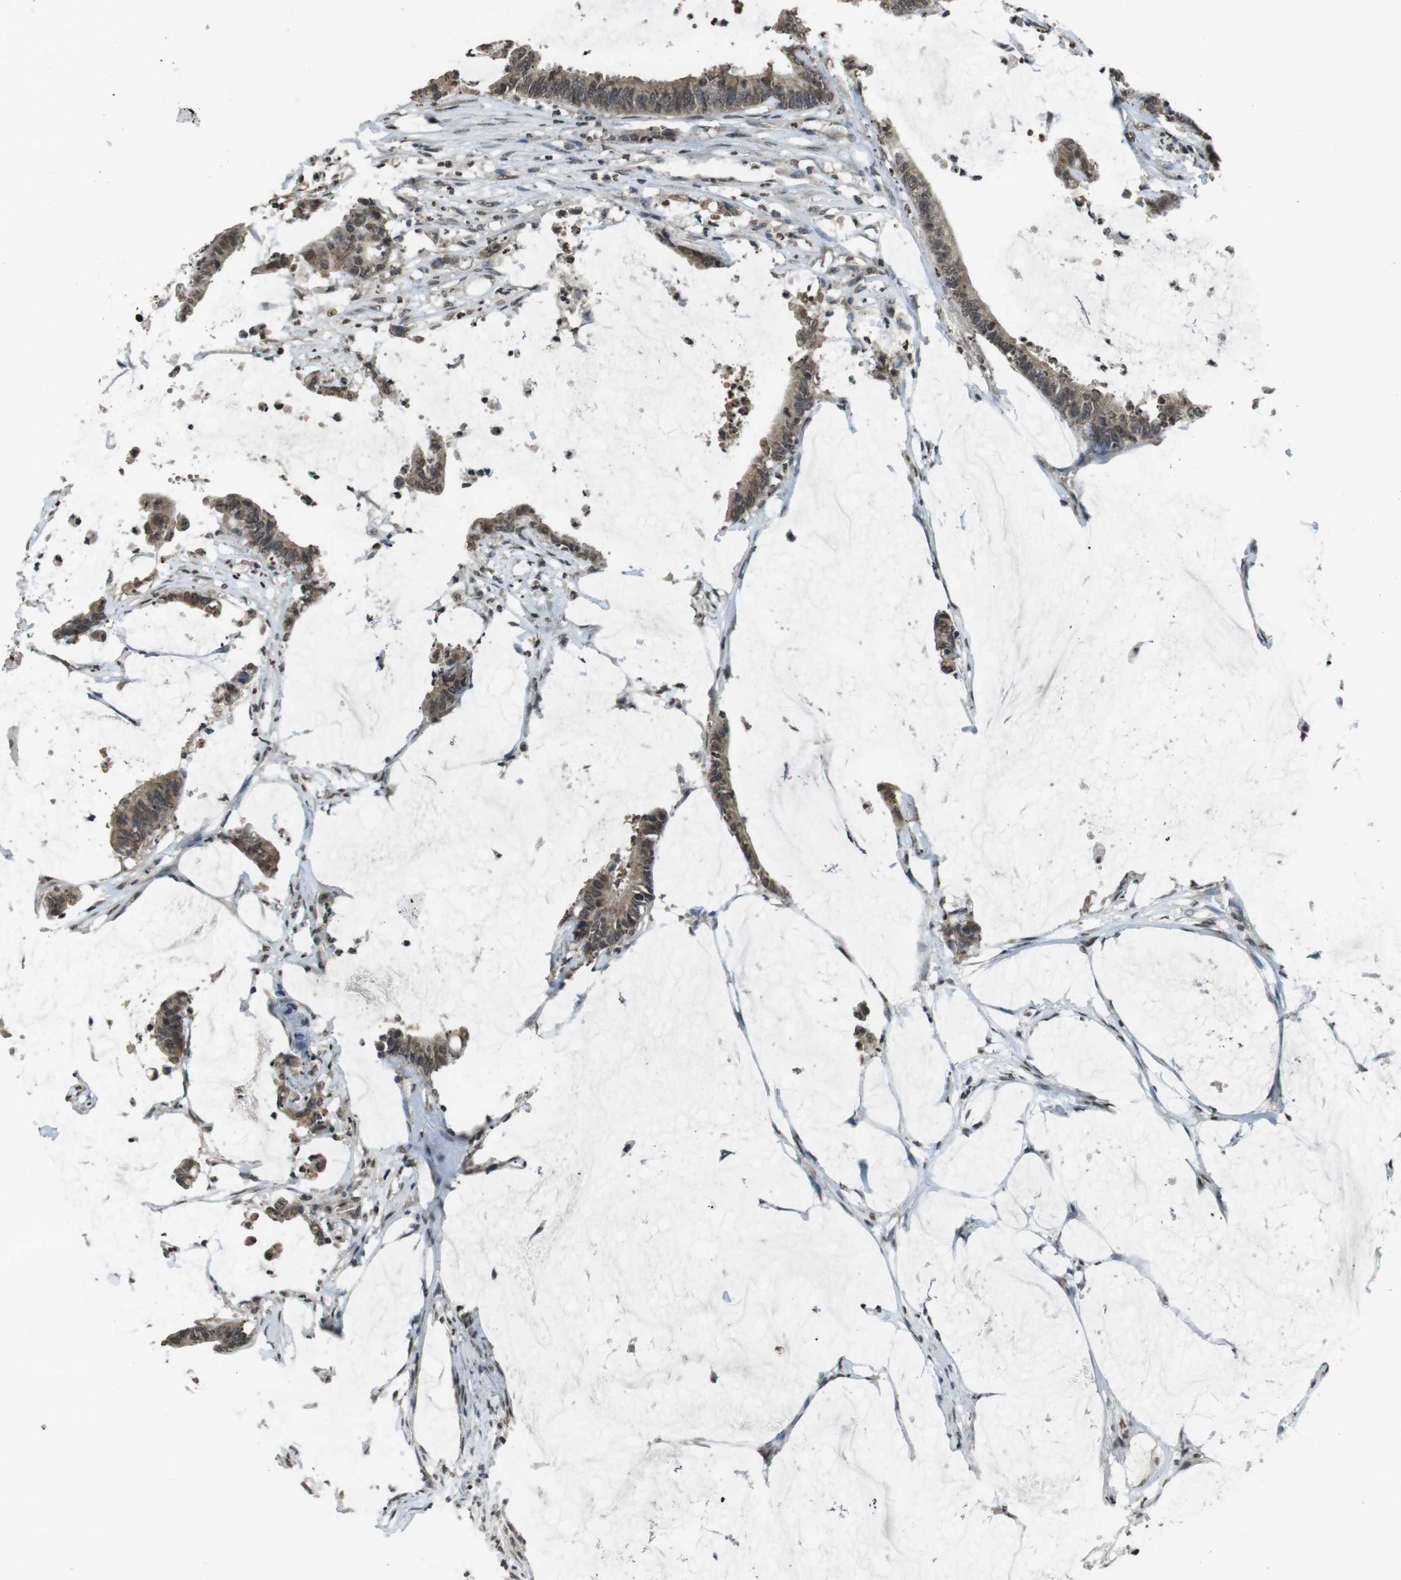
{"staining": {"intensity": "weak", "quantity": ">75%", "location": "cytoplasmic/membranous,nuclear"}, "tissue": "colorectal cancer", "cell_type": "Tumor cells", "image_type": "cancer", "snomed": [{"axis": "morphology", "description": "Adenocarcinoma, NOS"}, {"axis": "topography", "description": "Rectum"}], "caption": "Immunohistochemical staining of human adenocarcinoma (colorectal) shows low levels of weak cytoplasmic/membranous and nuclear protein positivity in about >75% of tumor cells. The protein of interest is shown in brown color, while the nuclei are stained blue.", "gene": "MAF", "patient": {"sex": "female", "age": 66}}